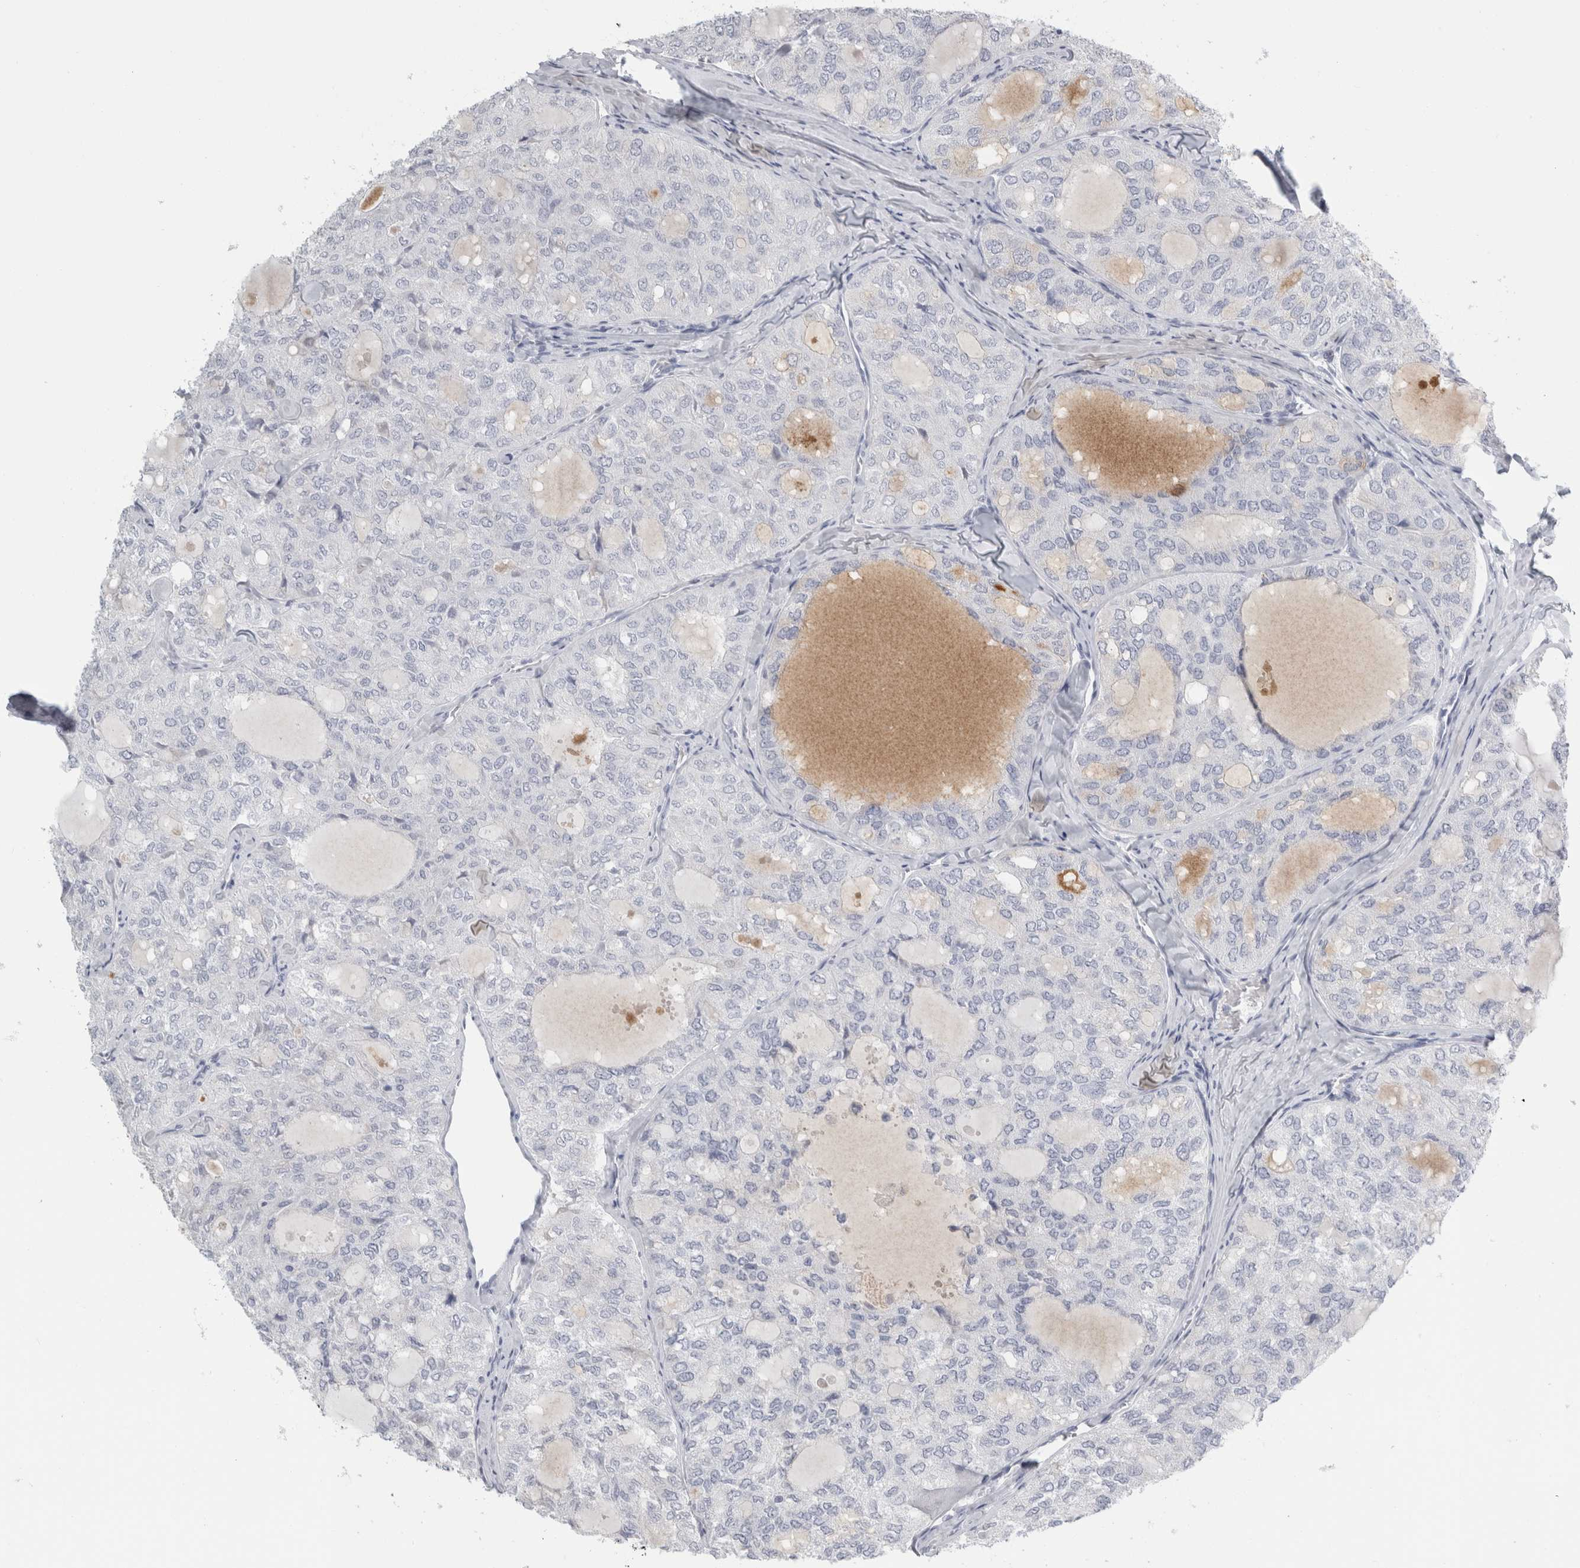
{"staining": {"intensity": "negative", "quantity": "none", "location": "none"}, "tissue": "thyroid cancer", "cell_type": "Tumor cells", "image_type": "cancer", "snomed": [{"axis": "morphology", "description": "Follicular adenoma carcinoma, NOS"}, {"axis": "topography", "description": "Thyroid gland"}], "caption": "Immunohistochemistry of thyroid cancer demonstrates no staining in tumor cells.", "gene": "CPE", "patient": {"sex": "male", "age": 75}}